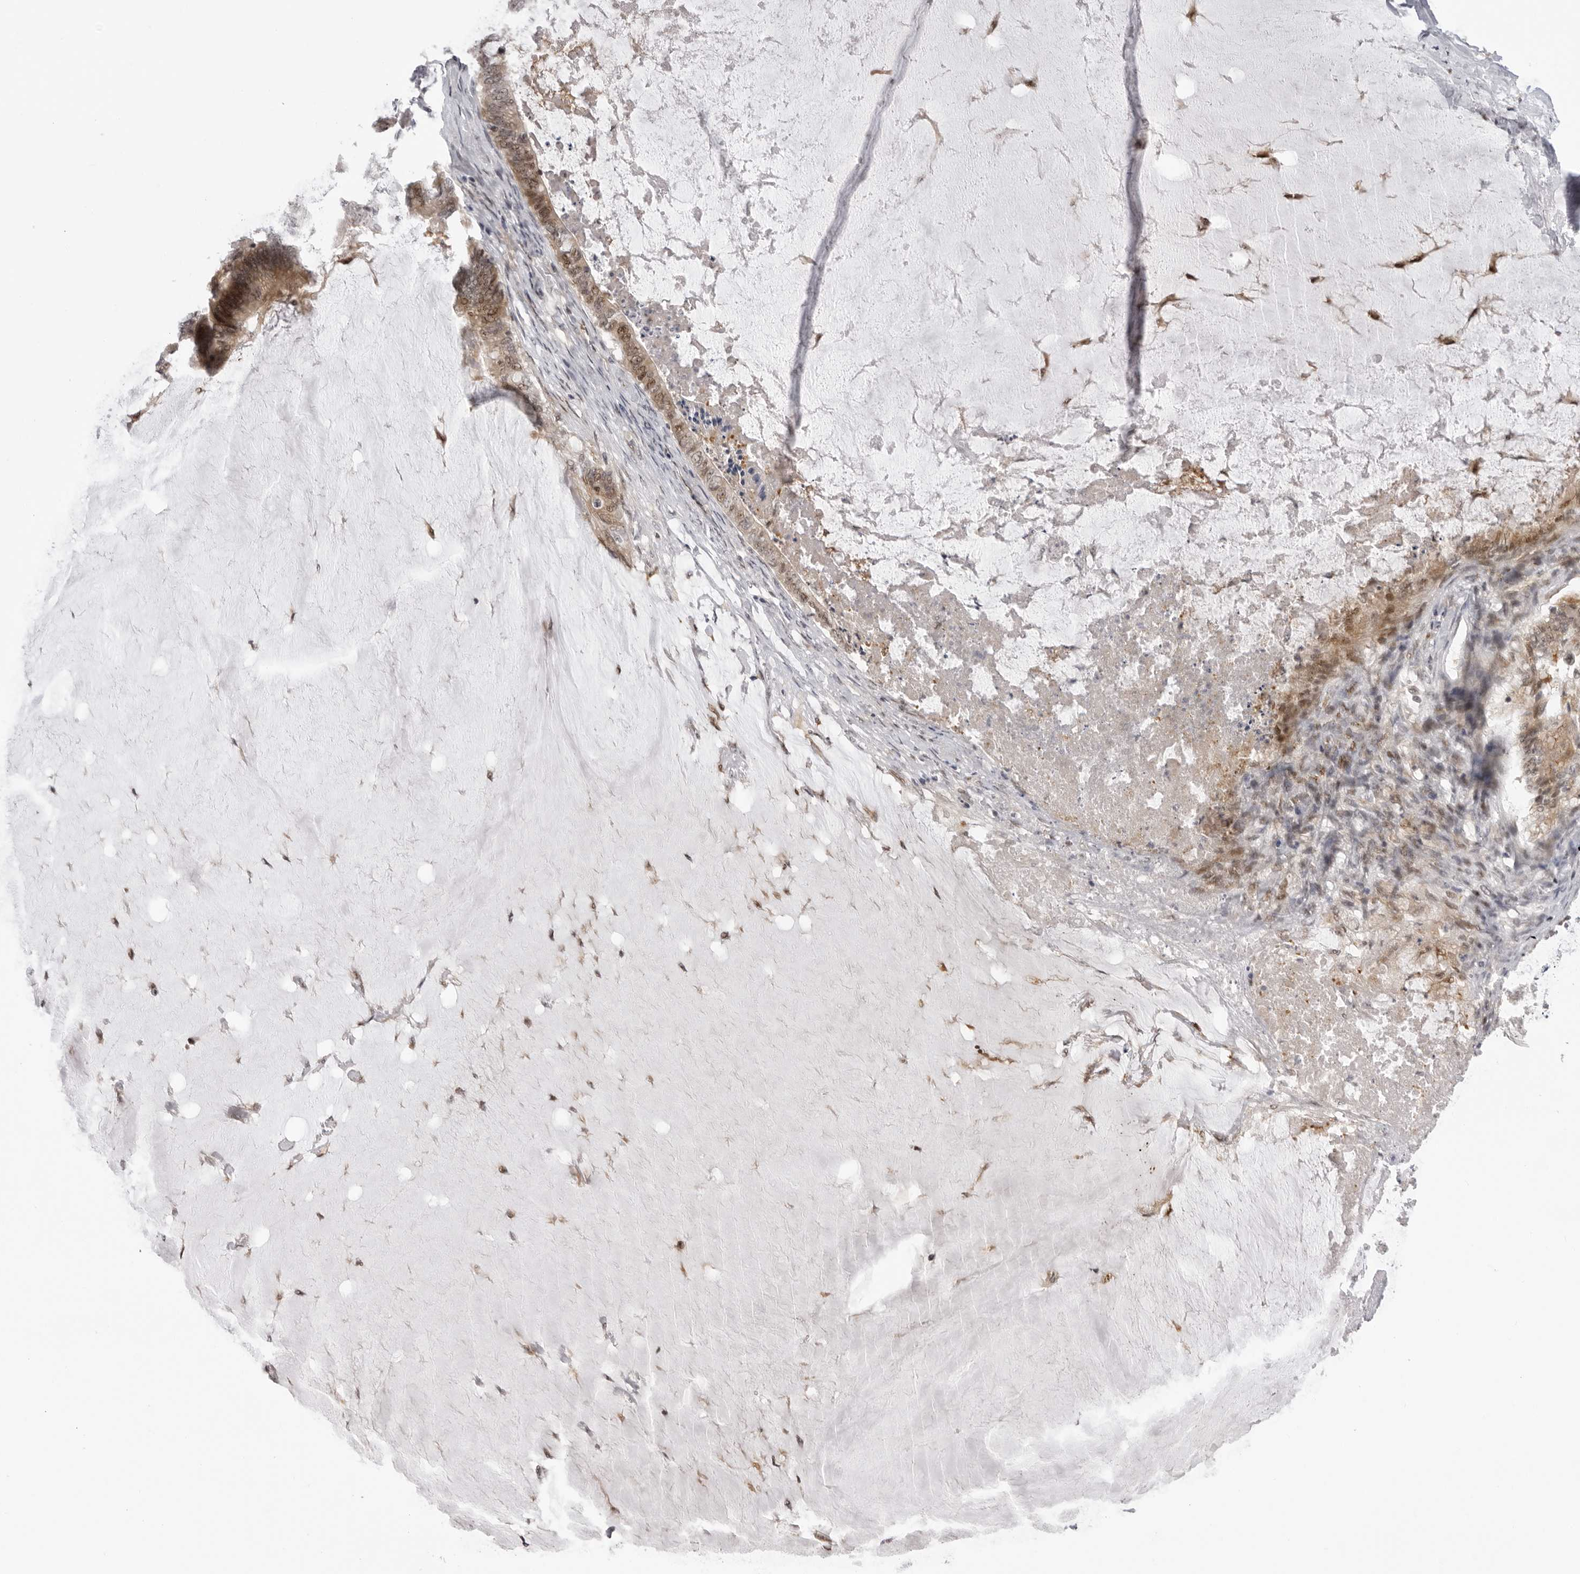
{"staining": {"intensity": "moderate", "quantity": ">75%", "location": "cytoplasmic/membranous,nuclear"}, "tissue": "ovarian cancer", "cell_type": "Tumor cells", "image_type": "cancer", "snomed": [{"axis": "morphology", "description": "Cystadenocarcinoma, mucinous, NOS"}, {"axis": "topography", "description": "Ovary"}], "caption": "Ovarian cancer stained with DAB (3,3'-diaminobenzidine) immunohistochemistry exhibits medium levels of moderate cytoplasmic/membranous and nuclear expression in approximately >75% of tumor cells.", "gene": "ALPK2", "patient": {"sex": "female", "age": 61}}